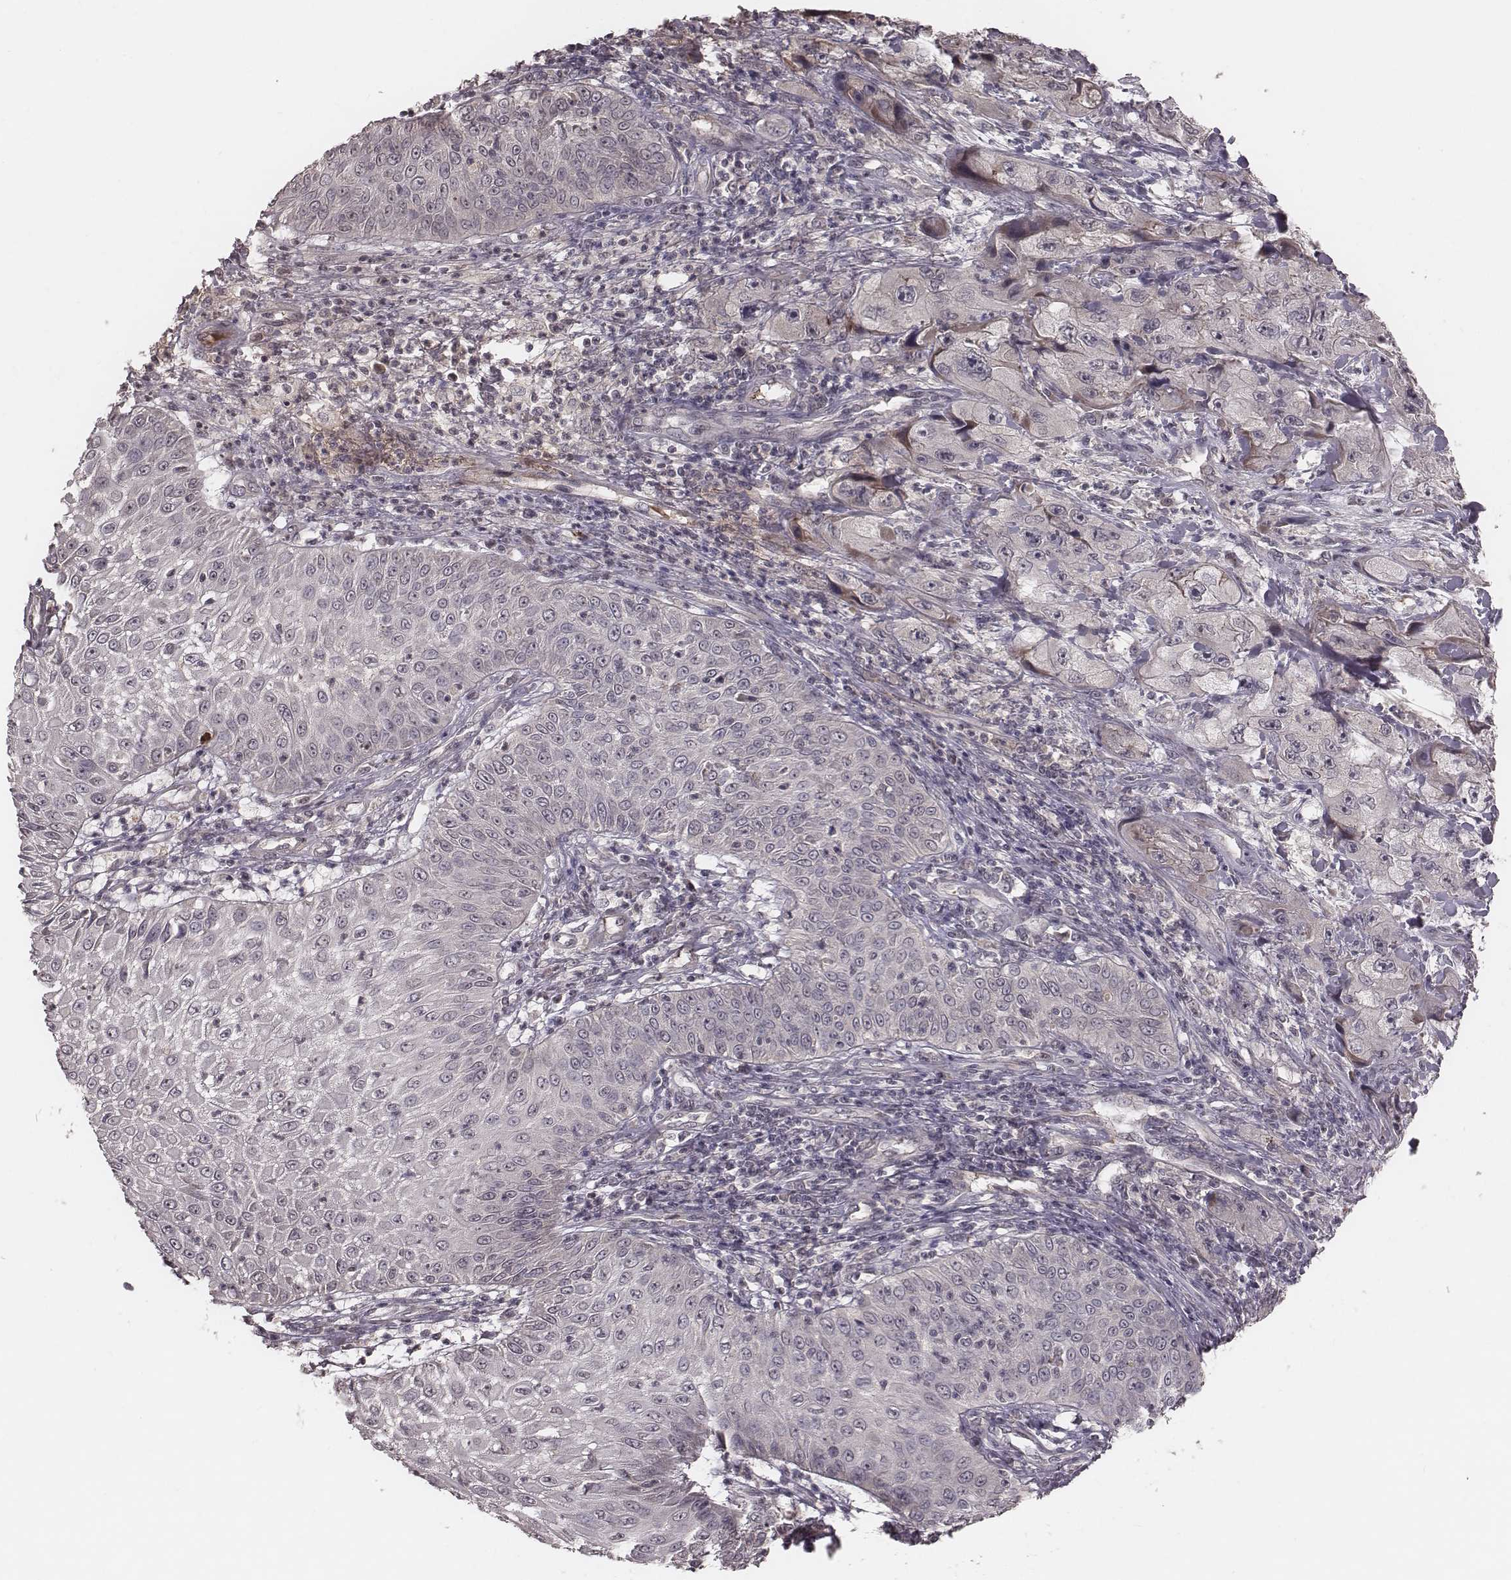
{"staining": {"intensity": "negative", "quantity": "none", "location": "none"}, "tissue": "skin cancer", "cell_type": "Tumor cells", "image_type": "cancer", "snomed": [{"axis": "morphology", "description": "Squamous cell carcinoma, NOS"}, {"axis": "topography", "description": "Skin"}, {"axis": "topography", "description": "Subcutis"}], "caption": "Micrograph shows no significant protein staining in tumor cells of skin squamous cell carcinoma. The staining was performed using DAB to visualize the protein expression in brown, while the nuclei were stained in blue with hematoxylin (Magnification: 20x).", "gene": "IL5", "patient": {"sex": "male", "age": 73}}